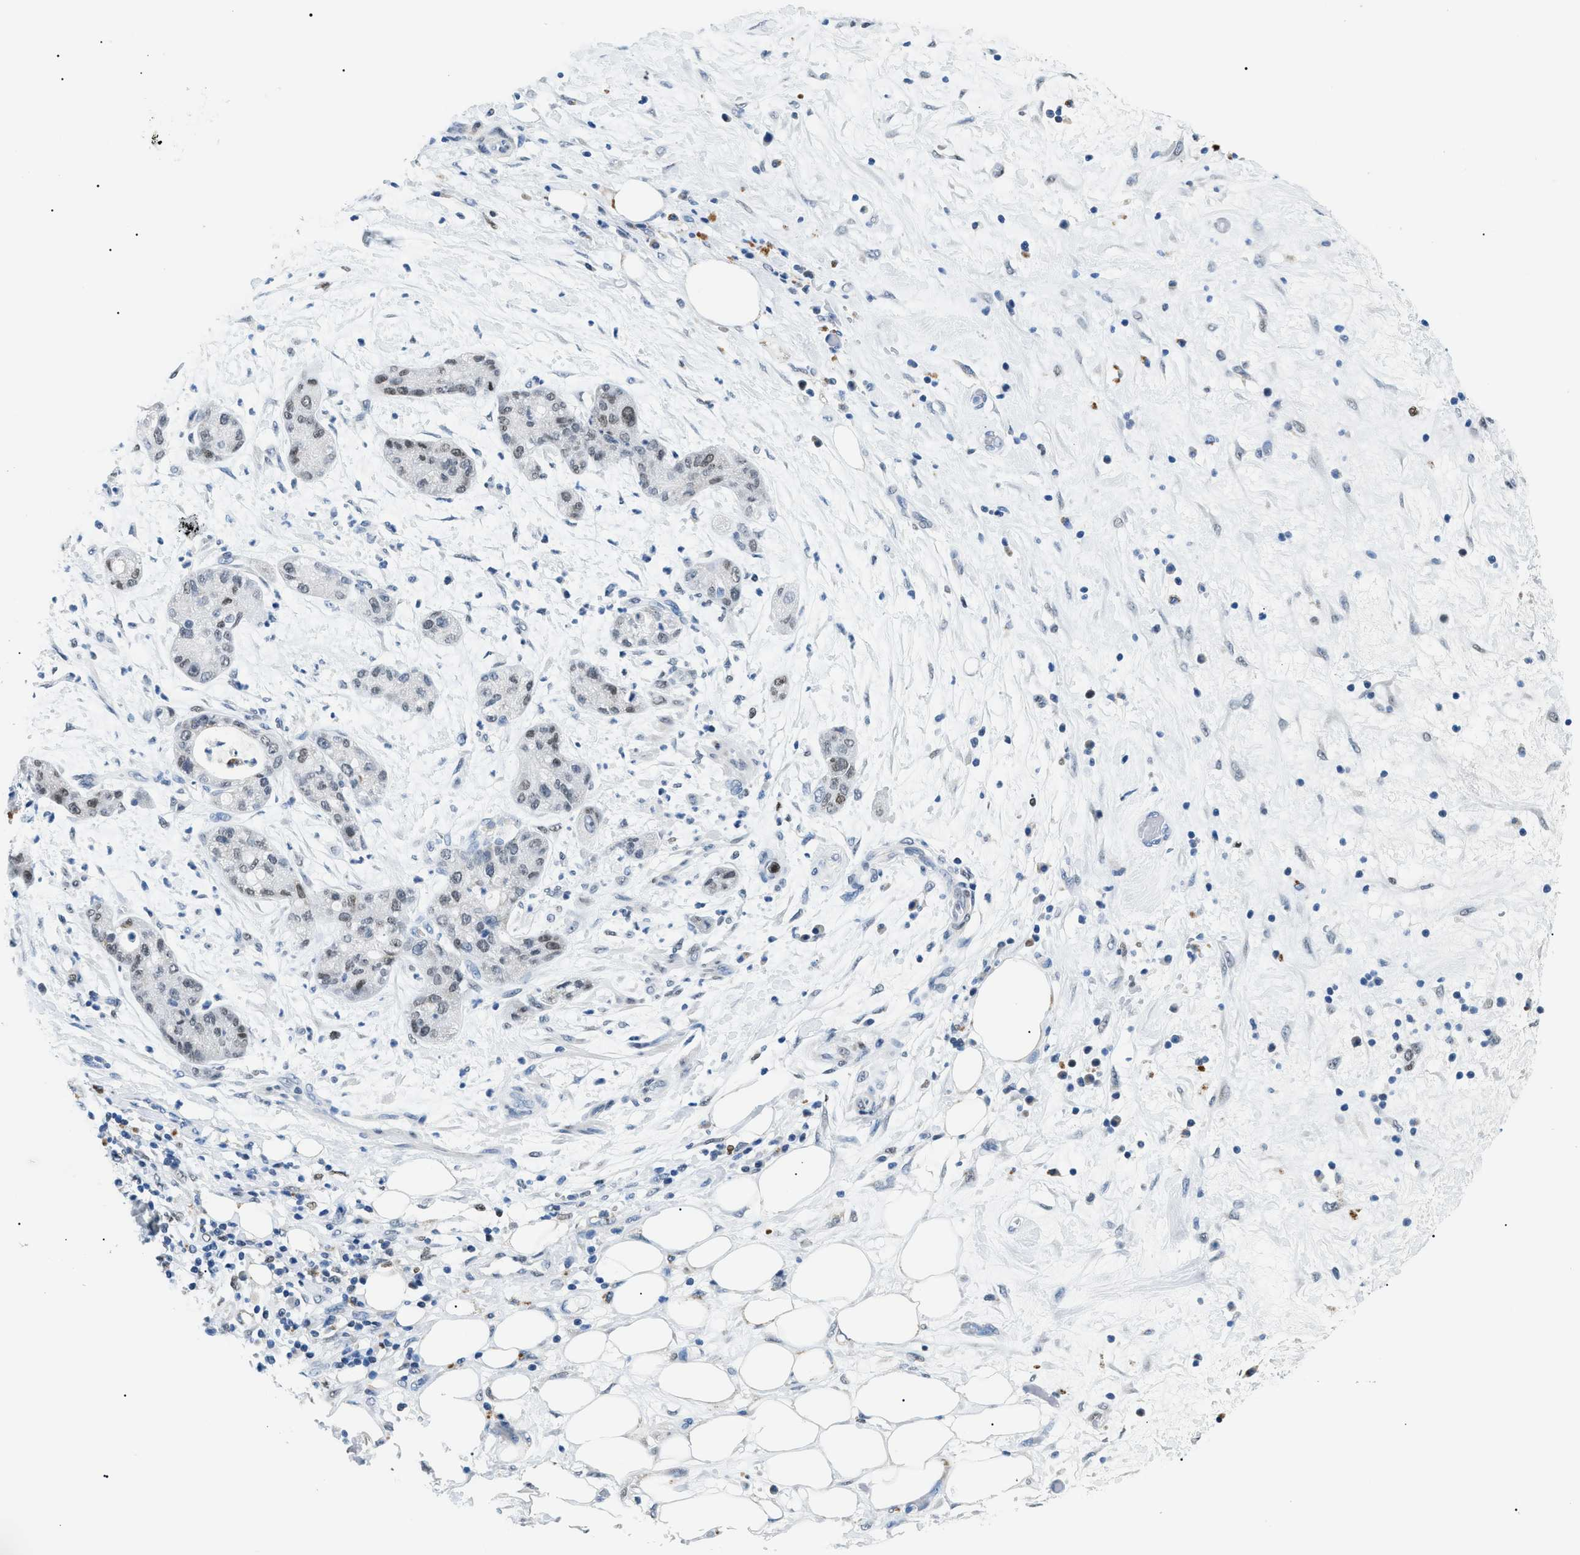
{"staining": {"intensity": "weak", "quantity": ">75%", "location": "nuclear"}, "tissue": "pancreatic cancer", "cell_type": "Tumor cells", "image_type": "cancer", "snomed": [{"axis": "morphology", "description": "Adenocarcinoma, NOS"}, {"axis": "topography", "description": "Pancreas"}], "caption": "DAB (3,3'-diaminobenzidine) immunohistochemical staining of pancreatic cancer (adenocarcinoma) displays weak nuclear protein staining in about >75% of tumor cells.", "gene": "SMARCC1", "patient": {"sex": "female", "age": 78}}